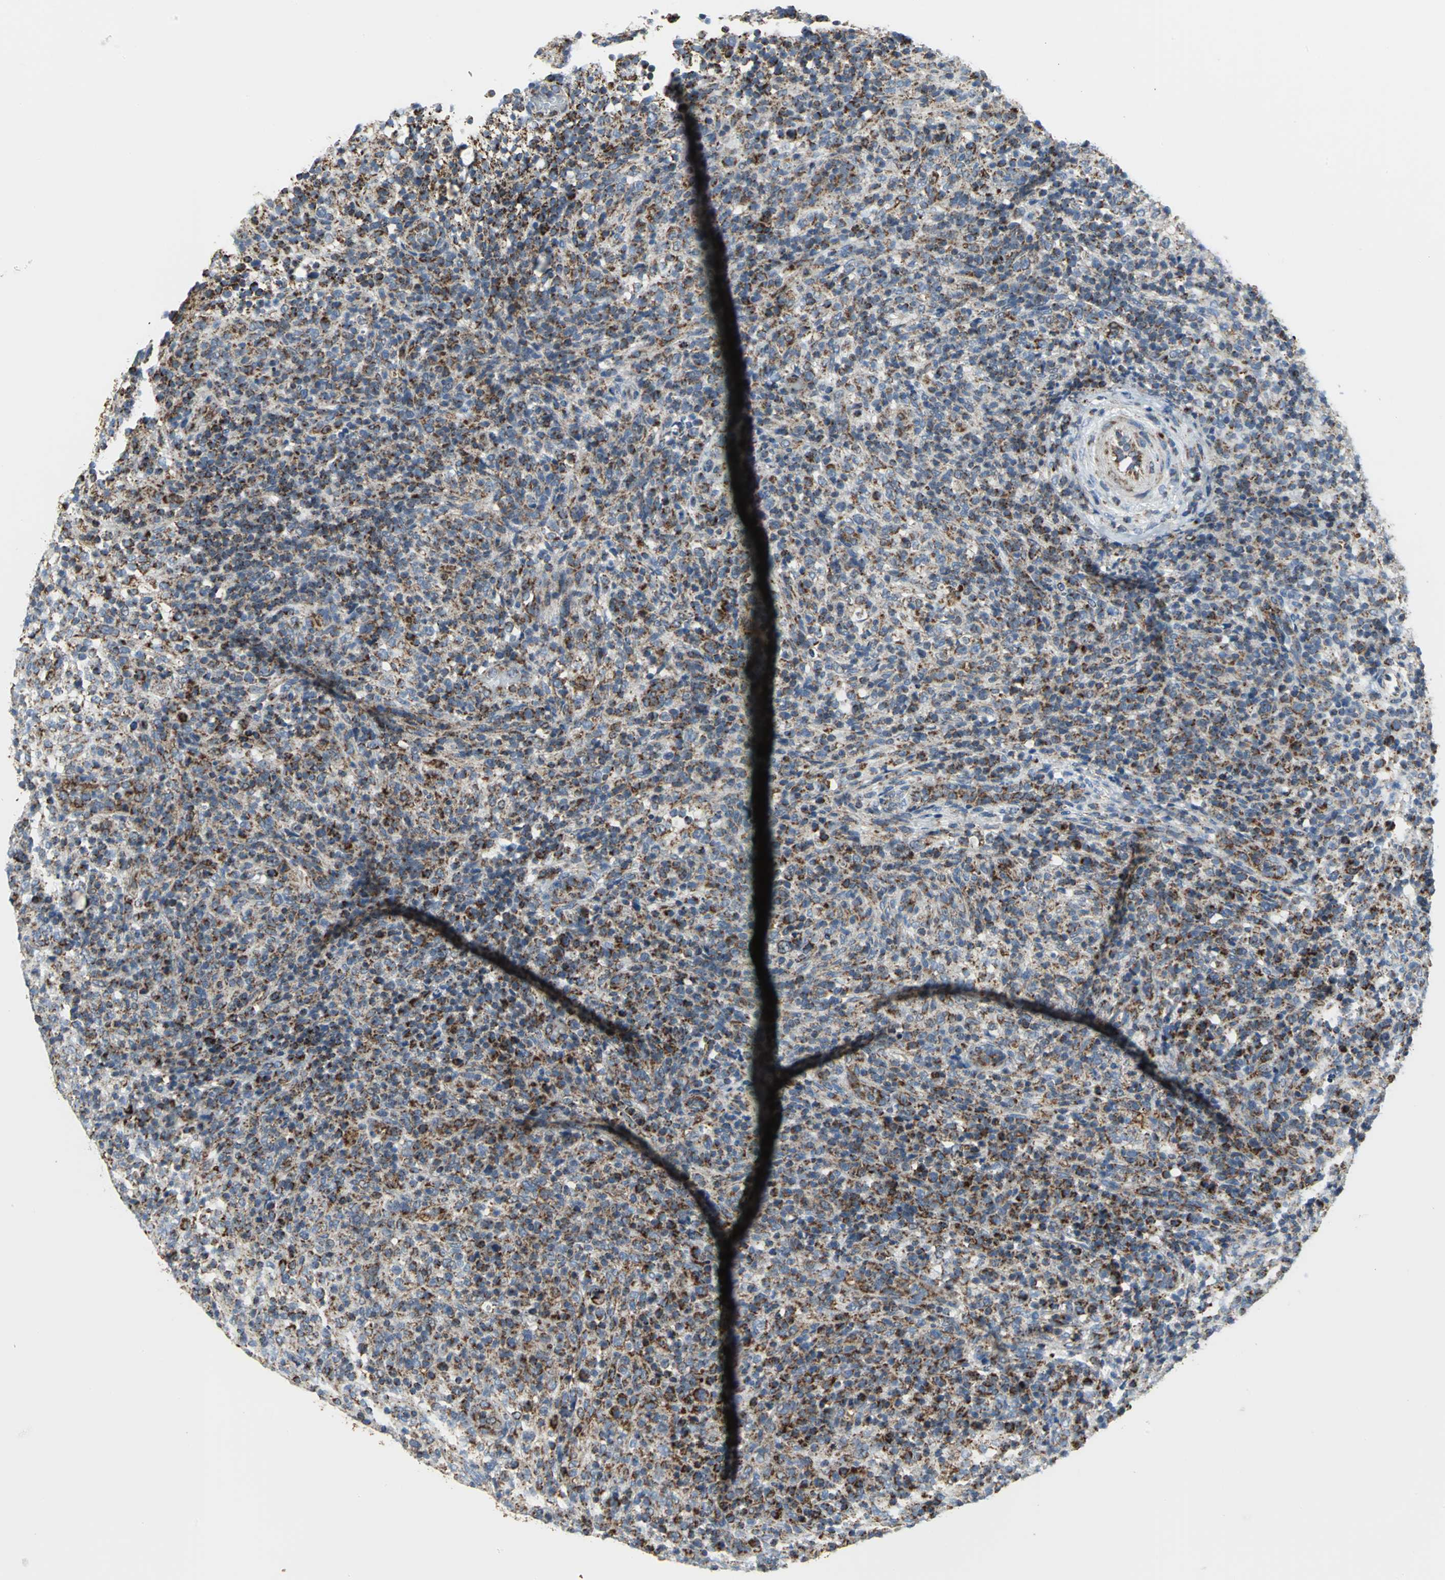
{"staining": {"intensity": "moderate", "quantity": "25%-75%", "location": "cytoplasmic/membranous"}, "tissue": "lymphoma", "cell_type": "Tumor cells", "image_type": "cancer", "snomed": [{"axis": "morphology", "description": "Malignant lymphoma, non-Hodgkin's type, High grade"}, {"axis": "topography", "description": "Lymph node"}], "caption": "Human lymphoma stained with a protein marker shows moderate staining in tumor cells.", "gene": "NTRK1", "patient": {"sex": "female", "age": 76}}